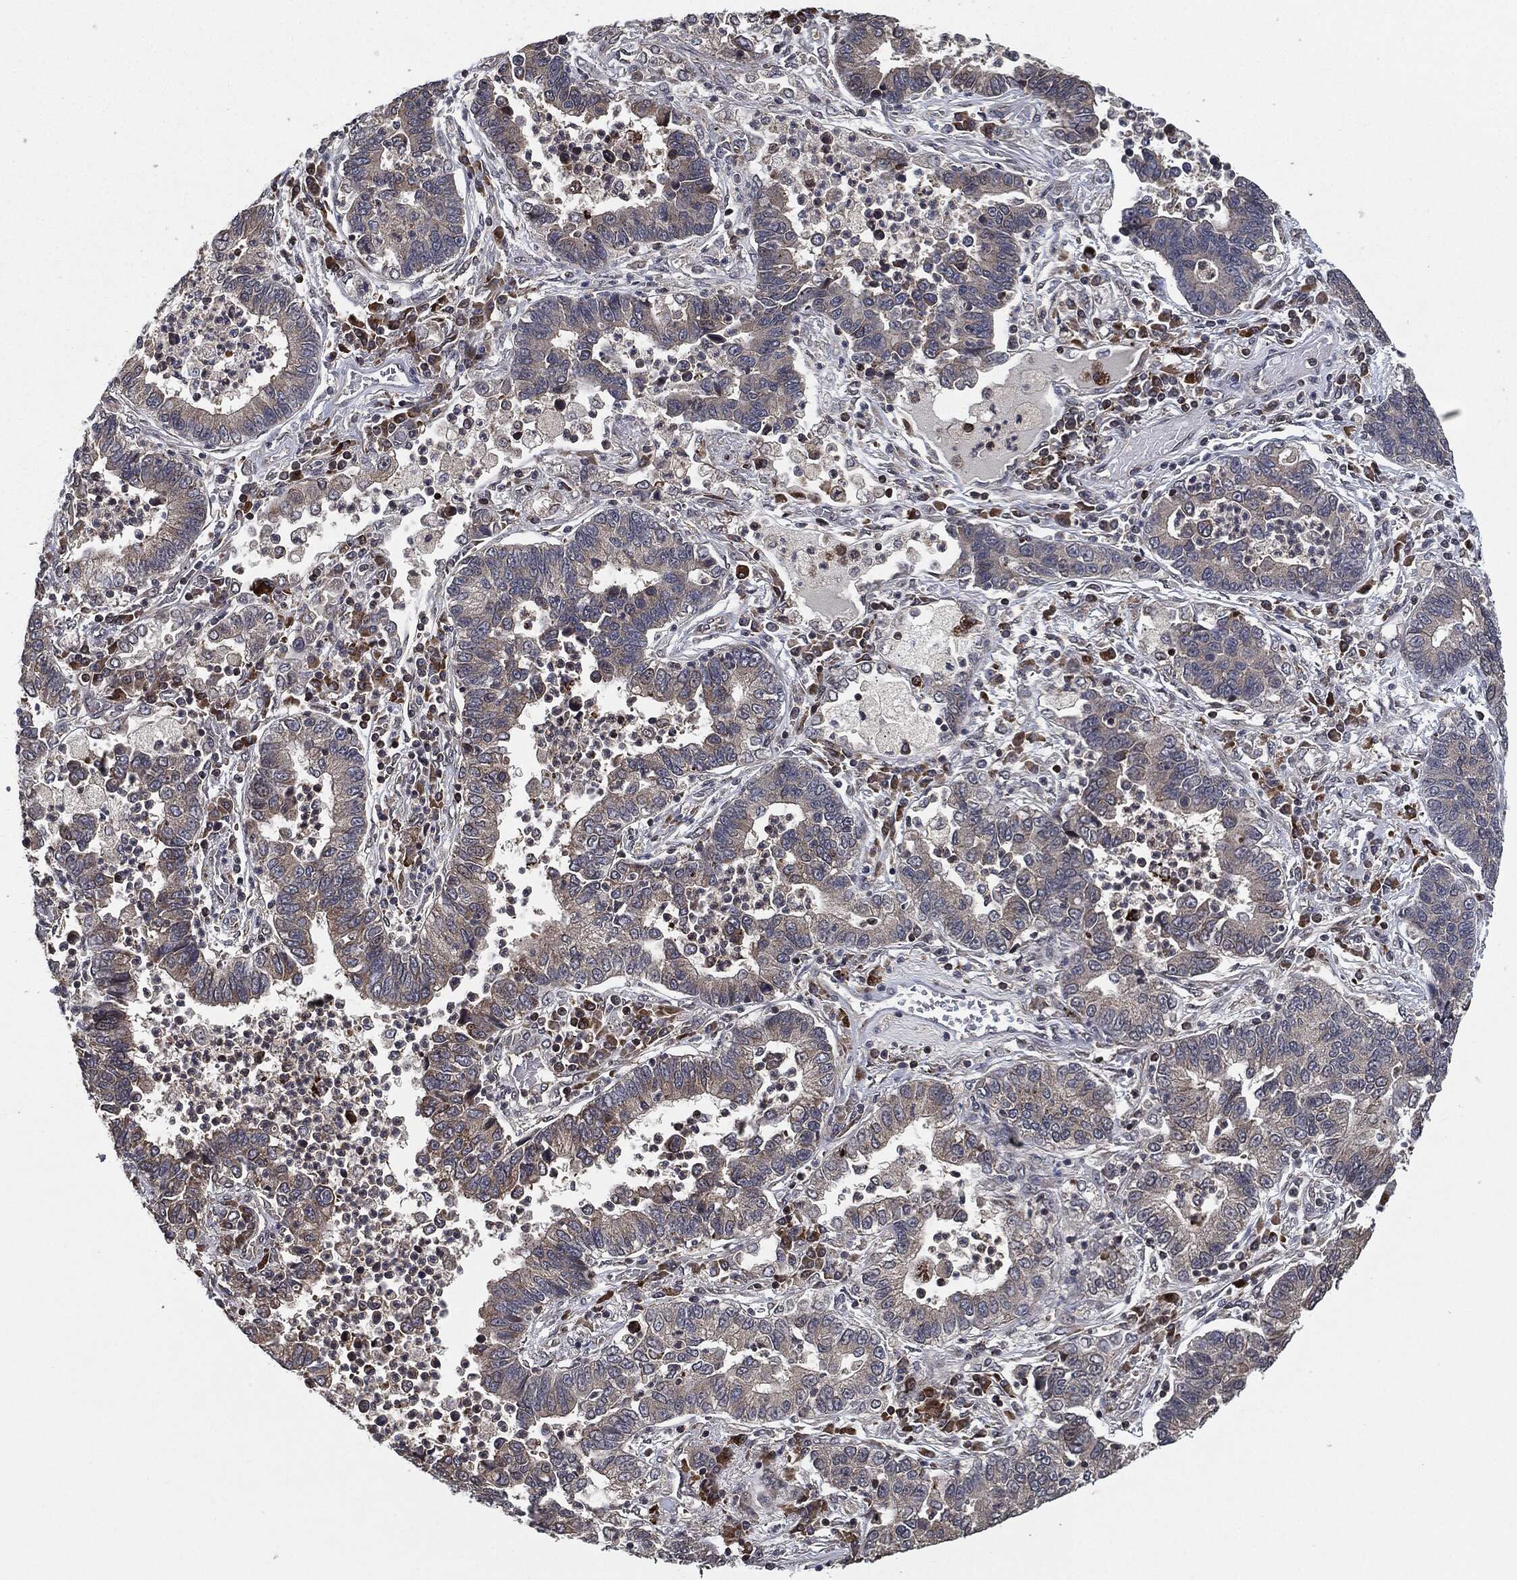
{"staining": {"intensity": "negative", "quantity": "none", "location": "none"}, "tissue": "lung cancer", "cell_type": "Tumor cells", "image_type": "cancer", "snomed": [{"axis": "morphology", "description": "Adenocarcinoma, NOS"}, {"axis": "topography", "description": "Lung"}], "caption": "High power microscopy micrograph of an IHC photomicrograph of lung cancer, revealing no significant positivity in tumor cells.", "gene": "UBR1", "patient": {"sex": "female", "age": 57}}